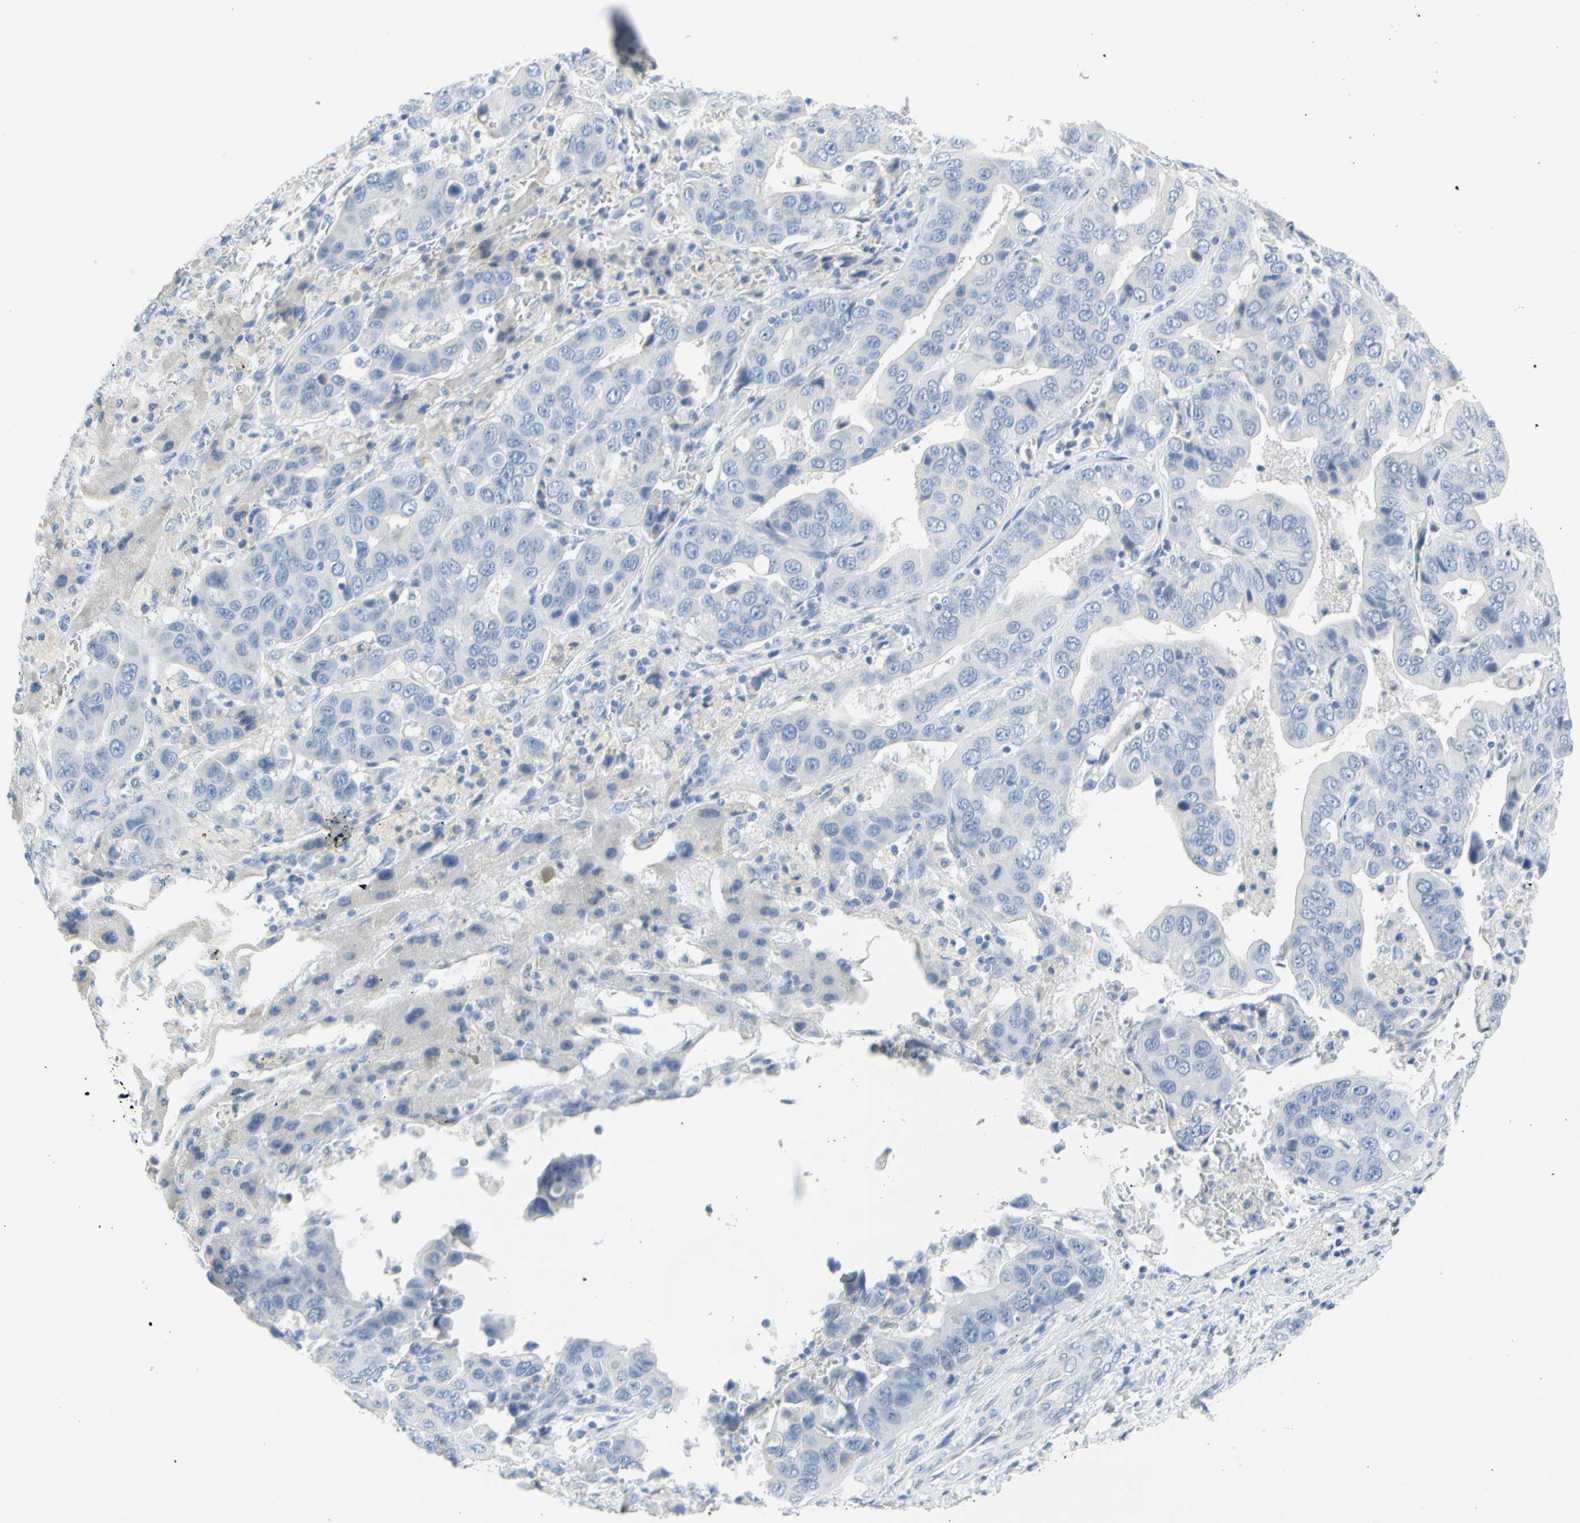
{"staining": {"intensity": "negative", "quantity": "none", "location": "none"}, "tissue": "liver cancer", "cell_type": "Tumor cells", "image_type": "cancer", "snomed": [{"axis": "morphology", "description": "Cholangiocarcinoma"}, {"axis": "topography", "description": "Liver"}], "caption": "Immunohistochemistry micrograph of neoplastic tissue: human liver cholangiocarcinoma stained with DAB (3,3'-diaminobenzidine) reveals no significant protein expression in tumor cells. (IHC, brightfield microscopy, high magnification).", "gene": "DCT", "patient": {"sex": "female", "age": 52}}